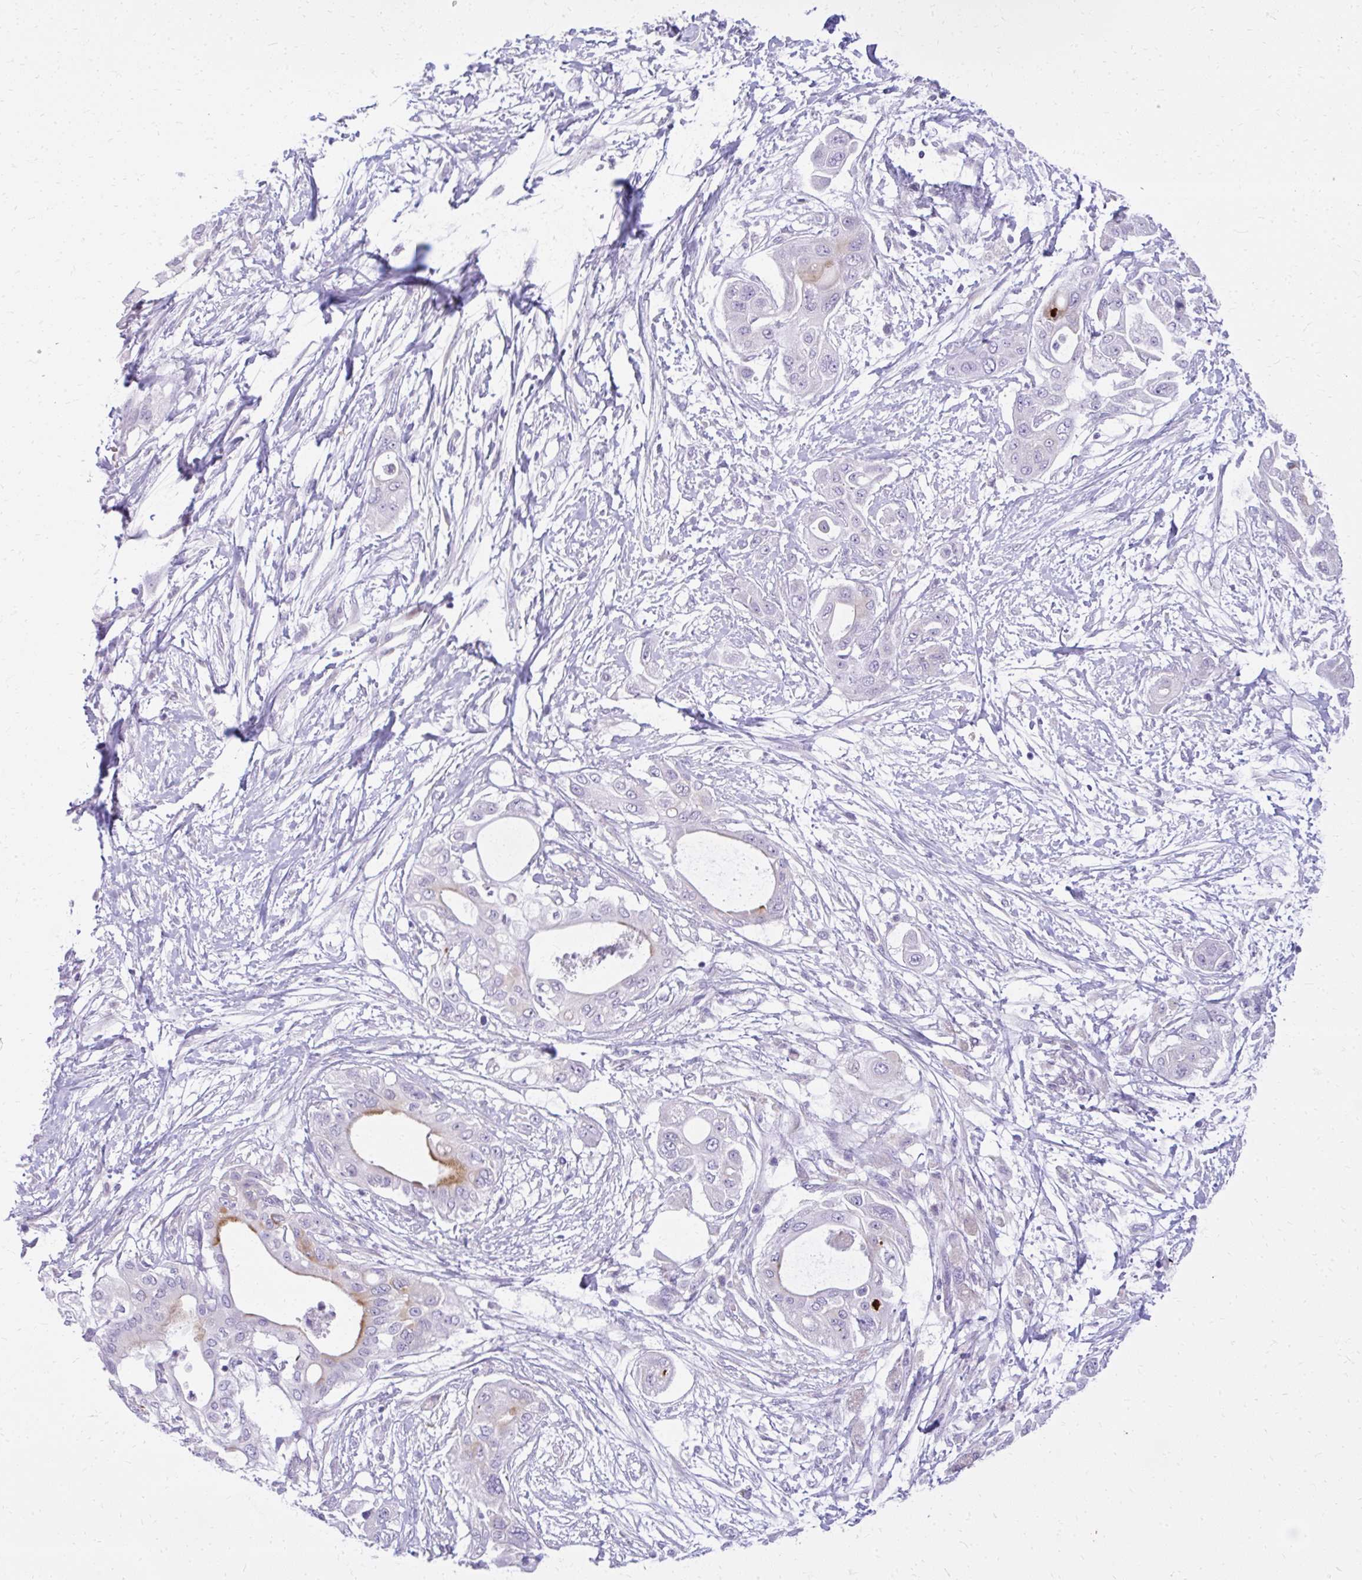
{"staining": {"intensity": "moderate", "quantity": "<25%", "location": "cytoplasmic/membranous"}, "tissue": "pancreatic cancer", "cell_type": "Tumor cells", "image_type": "cancer", "snomed": [{"axis": "morphology", "description": "Adenocarcinoma, NOS"}, {"axis": "topography", "description": "Pancreas"}], "caption": "Immunohistochemical staining of adenocarcinoma (pancreatic) demonstrates moderate cytoplasmic/membranous protein staining in approximately <25% of tumor cells. (Brightfield microscopy of DAB IHC at high magnification).", "gene": "PRAP1", "patient": {"sex": "male", "age": 68}}